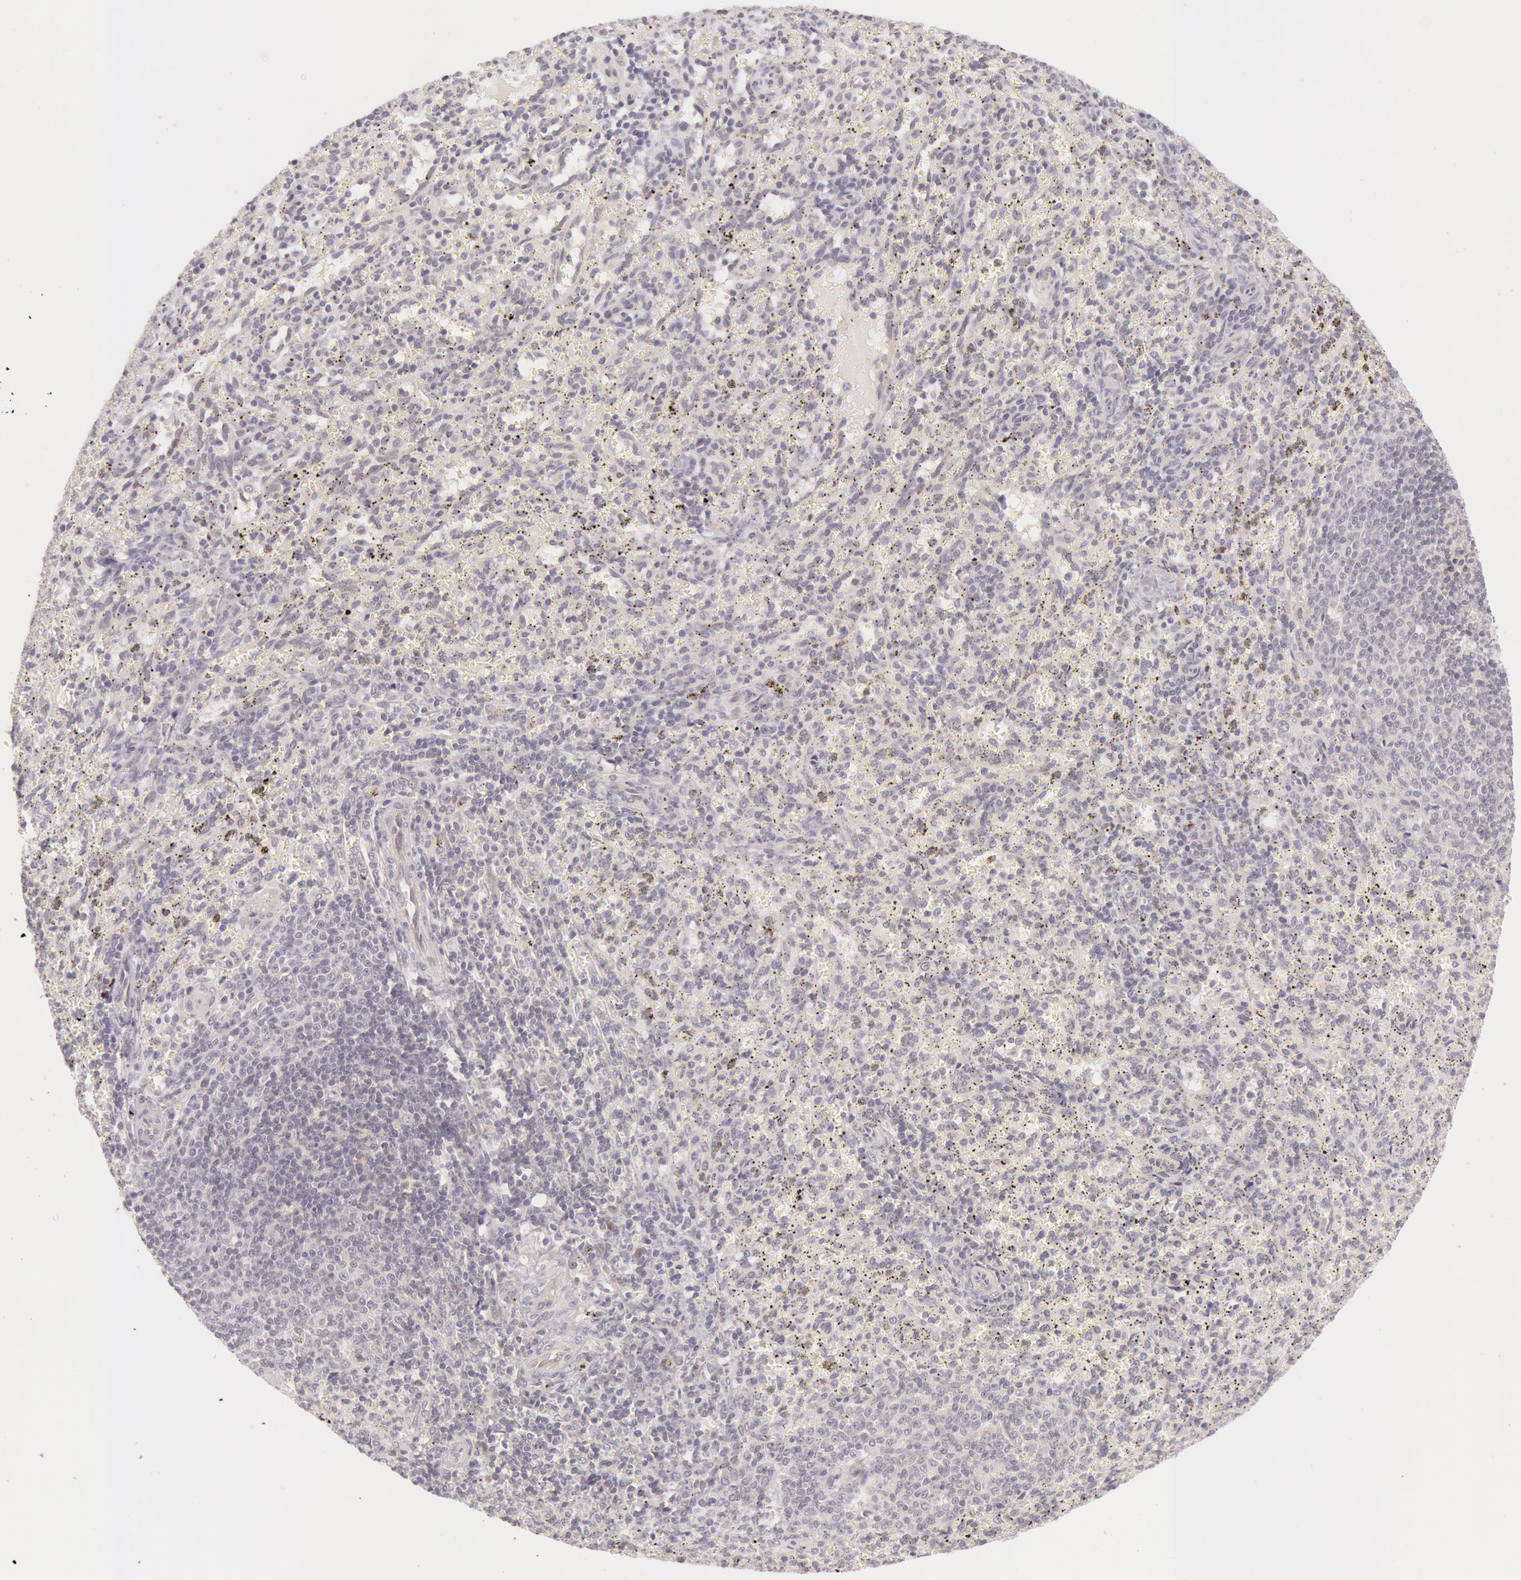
{"staining": {"intensity": "negative", "quantity": "none", "location": "none"}, "tissue": "spleen", "cell_type": "Cells in red pulp", "image_type": "normal", "snomed": [{"axis": "morphology", "description": "Normal tissue, NOS"}, {"axis": "topography", "description": "Spleen"}], "caption": "DAB (3,3'-diaminobenzidine) immunohistochemical staining of benign spleen demonstrates no significant expression in cells in red pulp.", "gene": "RBMY1A1", "patient": {"sex": "female", "age": 10}}